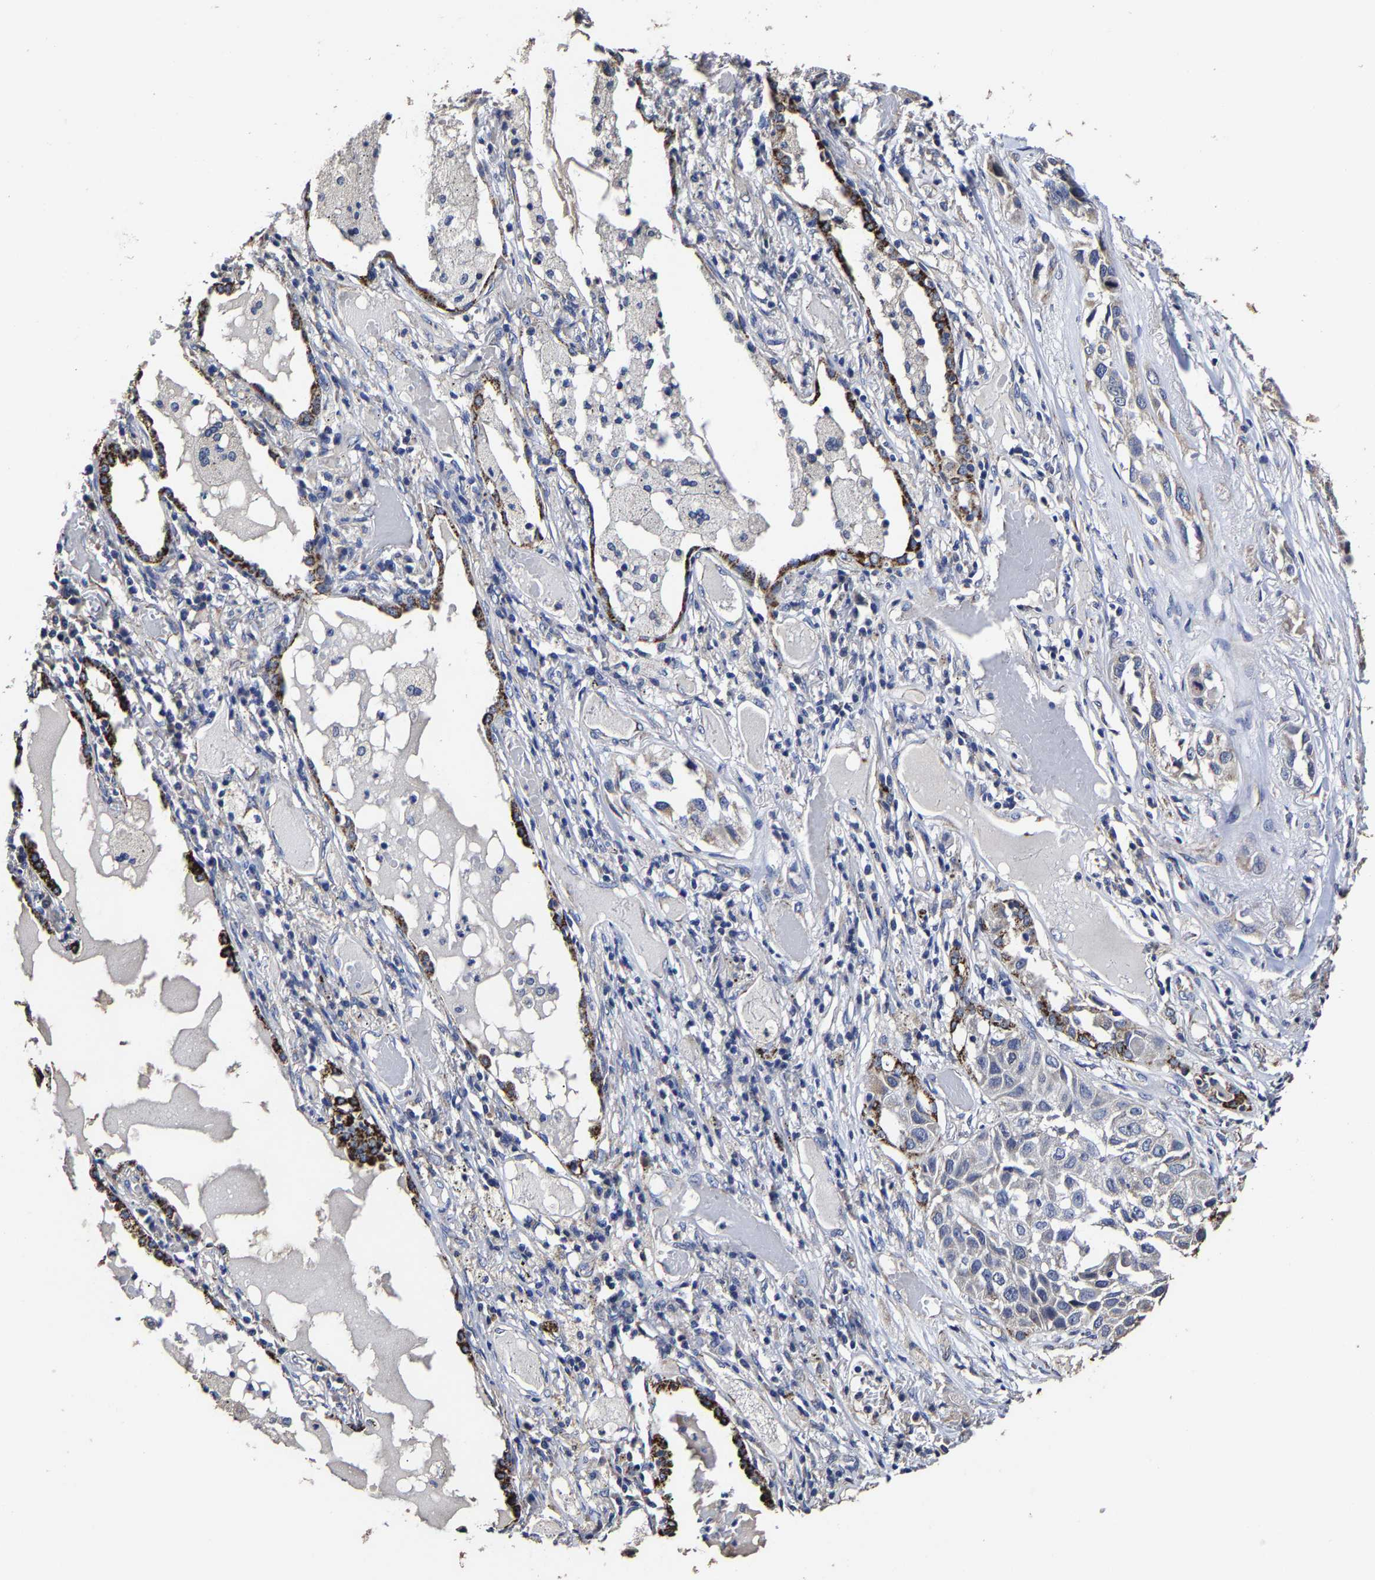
{"staining": {"intensity": "negative", "quantity": "none", "location": "none"}, "tissue": "lung cancer", "cell_type": "Tumor cells", "image_type": "cancer", "snomed": [{"axis": "morphology", "description": "Squamous cell carcinoma, NOS"}, {"axis": "topography", "description": "Lung"}], "caption": "Tumor cells show no significant positivity in lung cancer (squamous cell carcinoma). (DAB (3,3'-diaminobenzidine) immunohistochemistry with hematoxylin counter stain).", "gene": "AASS", "patient": {"sex": "male", "age": 71}}